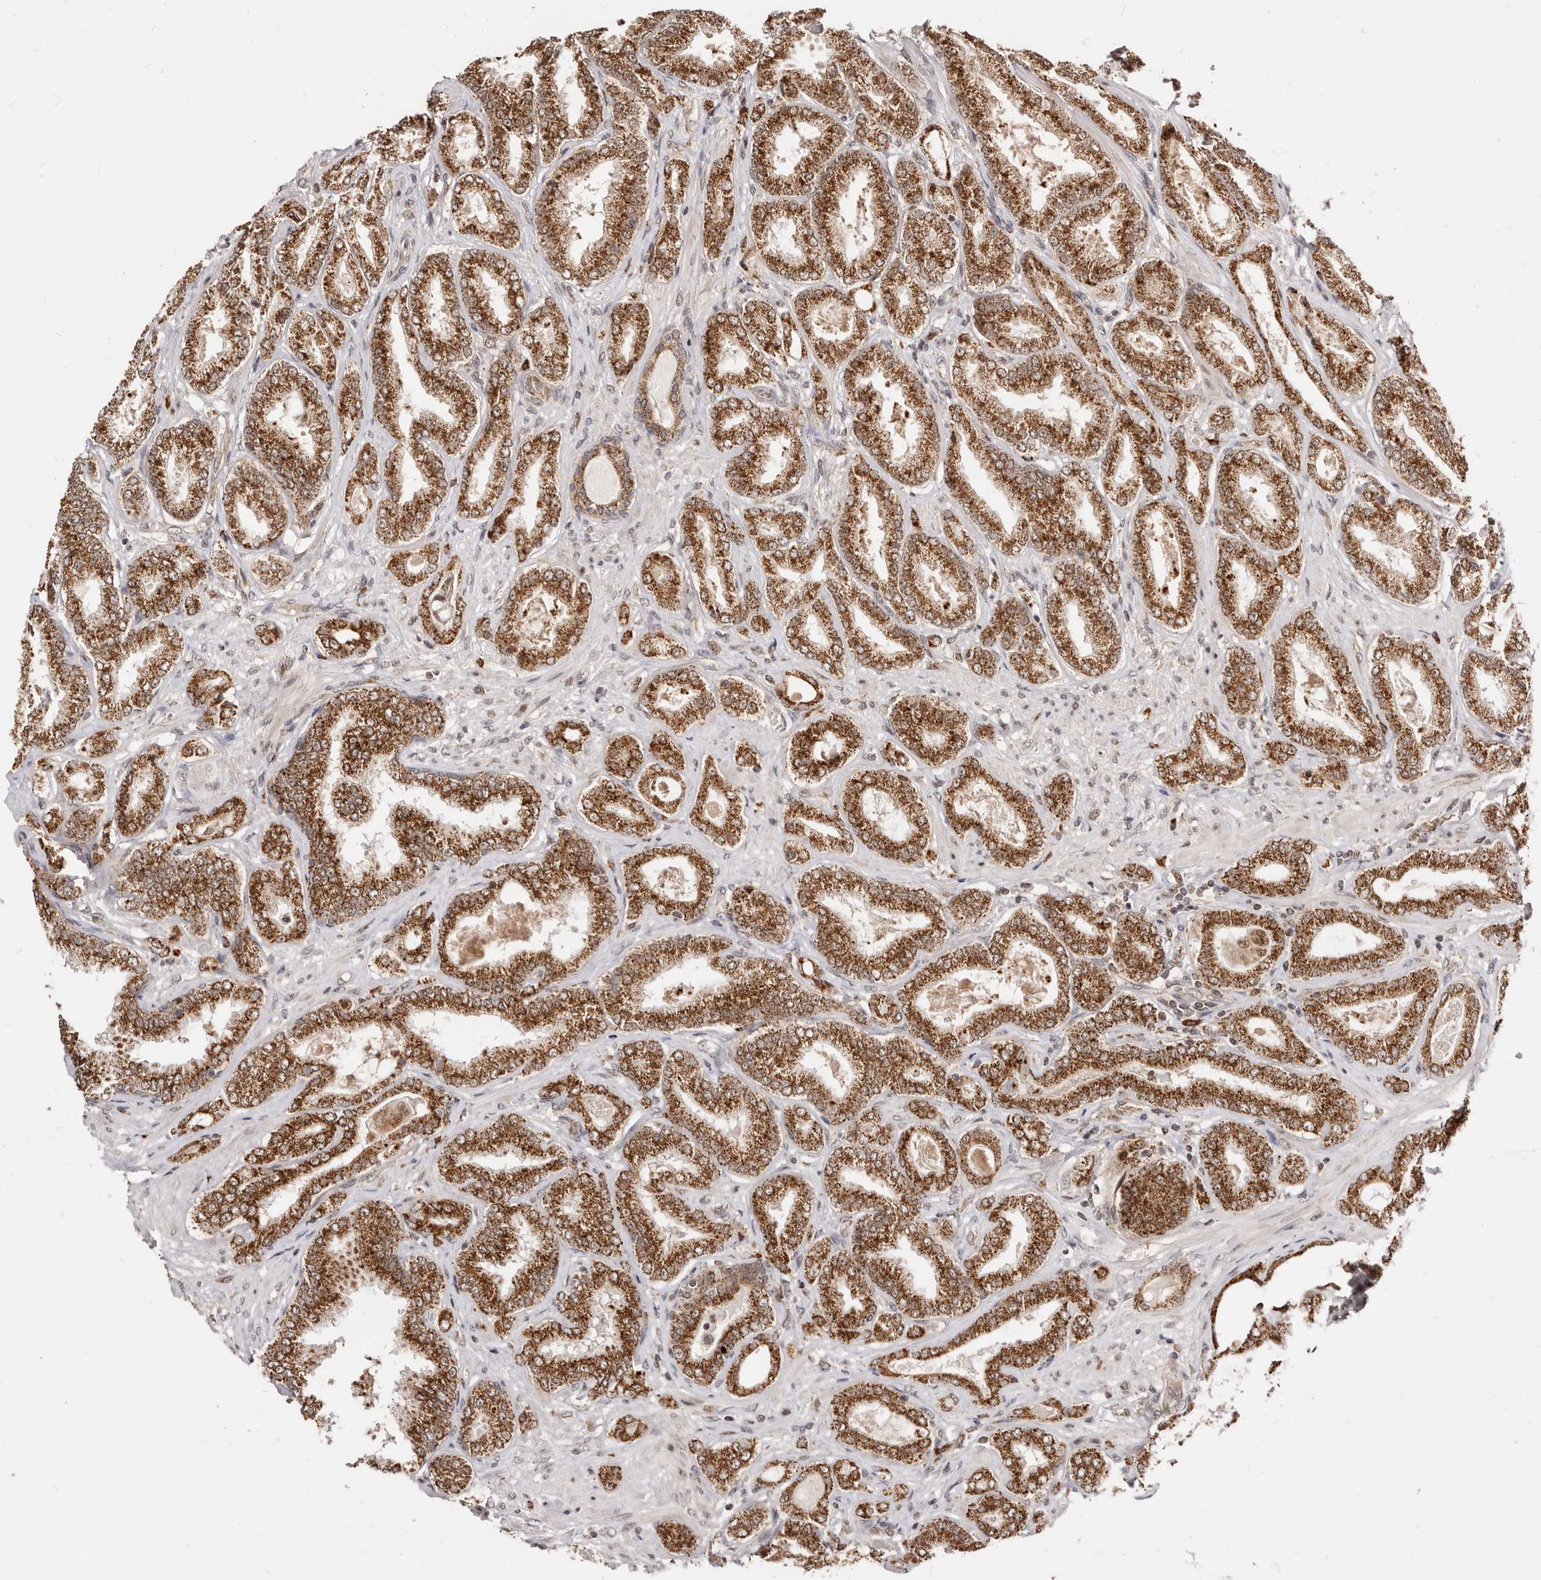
{"staining": {"intensity": "strong", "quantity": ">75%", "location": "cytoplasmic/membranous"}, "tissue": "prostate cancer", "cell_type": "Tumor cells", "image_type": "cancer", "snomed": [{"axis": "morphology", "description": "Adenocarcinoma, Low grade"}, {"axis": "topography", "description": "Prostate"}], "caption": "High-power microscopy captured an immunohistochemistry (IHC) histopathology image of prostate cancer, revealing strong cytoplasmic/membranous expression in approximately >75% of tumor cells.", "gene": "SEC14L1", "patient": {"sex": "male", "age": 63}}